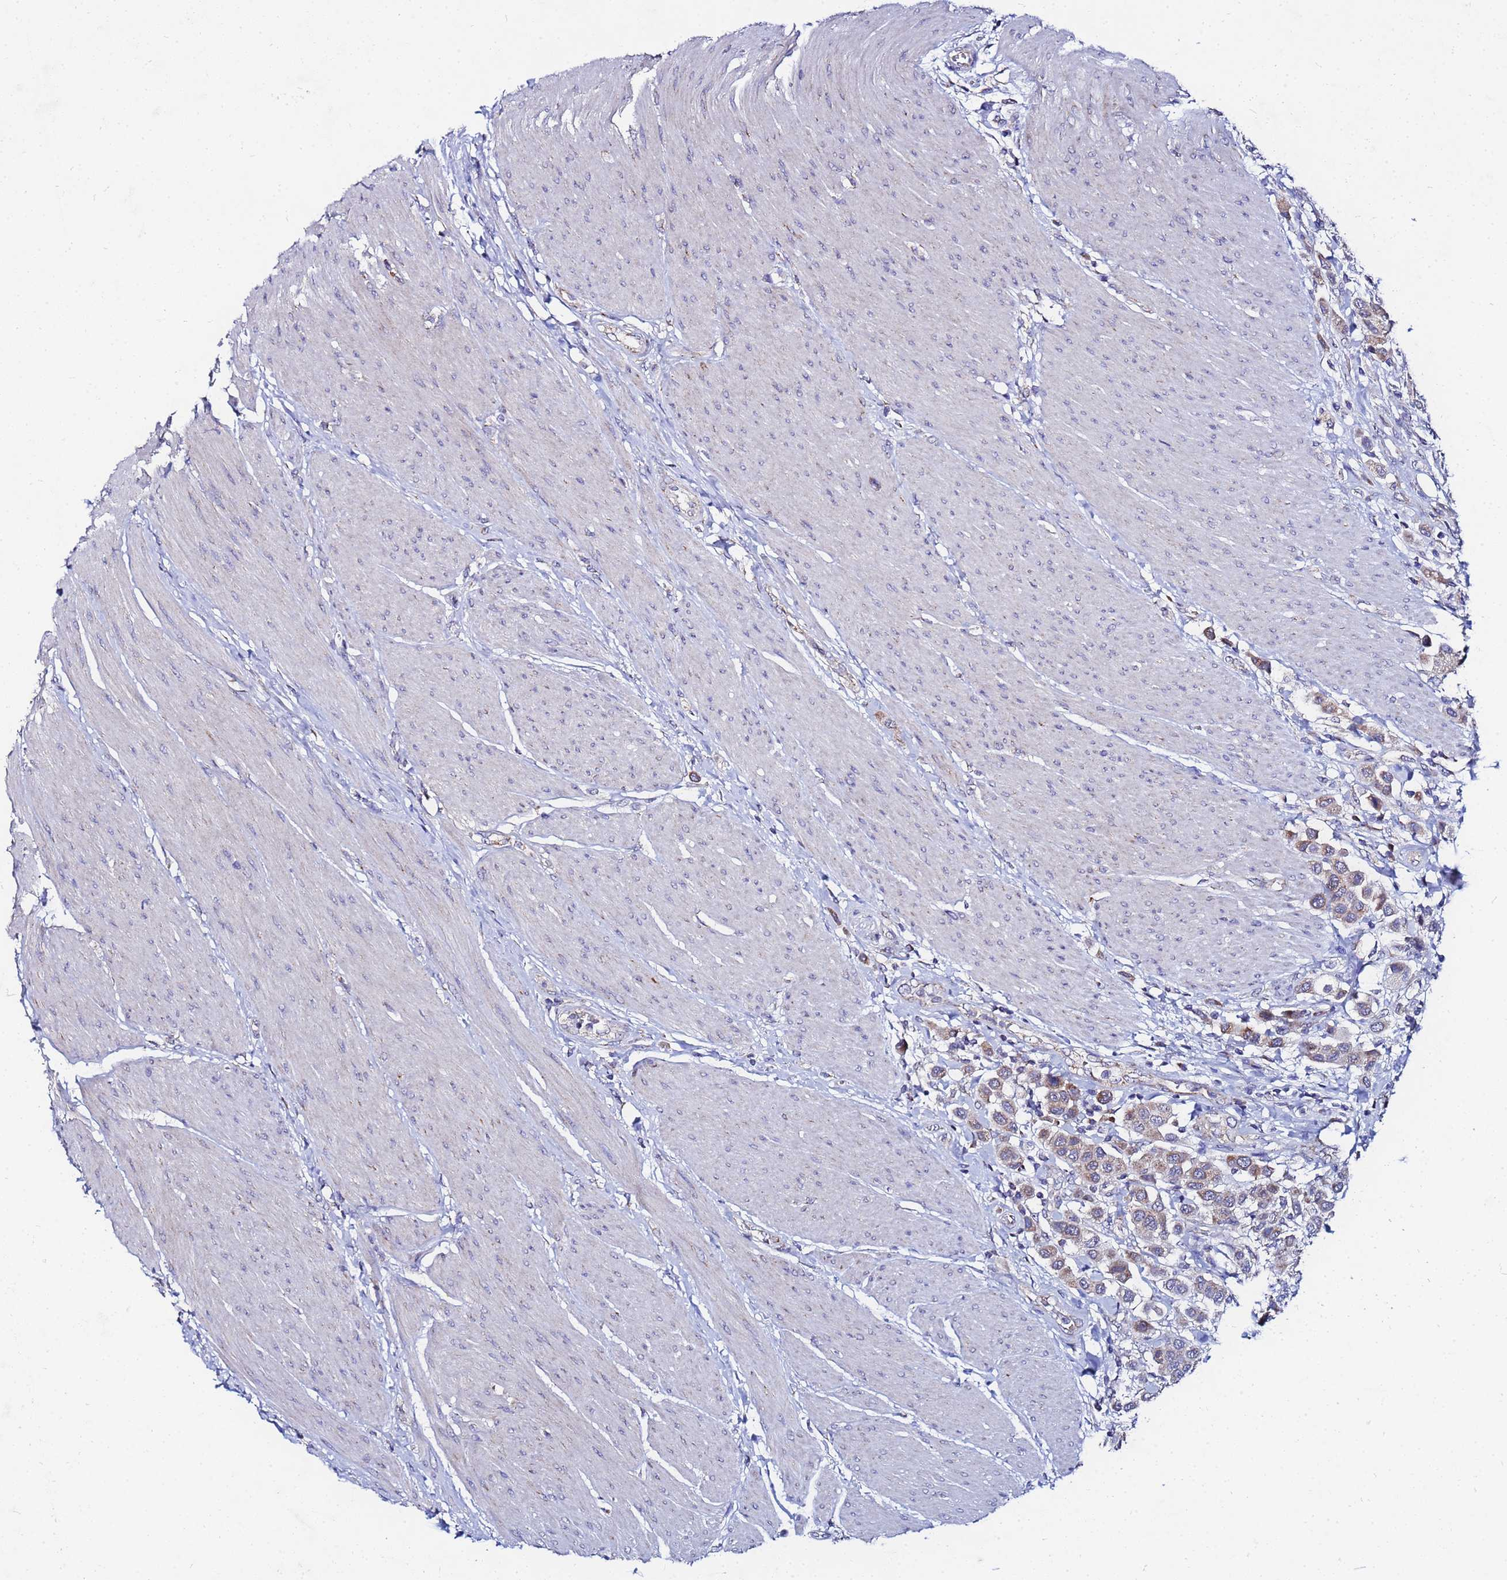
{"staining": {"intensity": "weak", "quantity": ">75%", "location": "cytoplasmic/membranous"}, "tissue": "urothelial cancer", "cell_type": "Tumor cells", "image_type": "cancer", "snomed": [{"axis": "morphology", "description": "Urothelial carcinoma, High grade"}, {"axis": "topography", "description": "Urinary bladder"}], "caption": "Human urothelial carcinoma (high-grade) stained for a protein (brown) demonstrates weak cytoplasmic/membranous positive staining in about >75% of tumor cells.", "gene": "FAHD2A", "patient": {"sex": "male", "age": 50}}